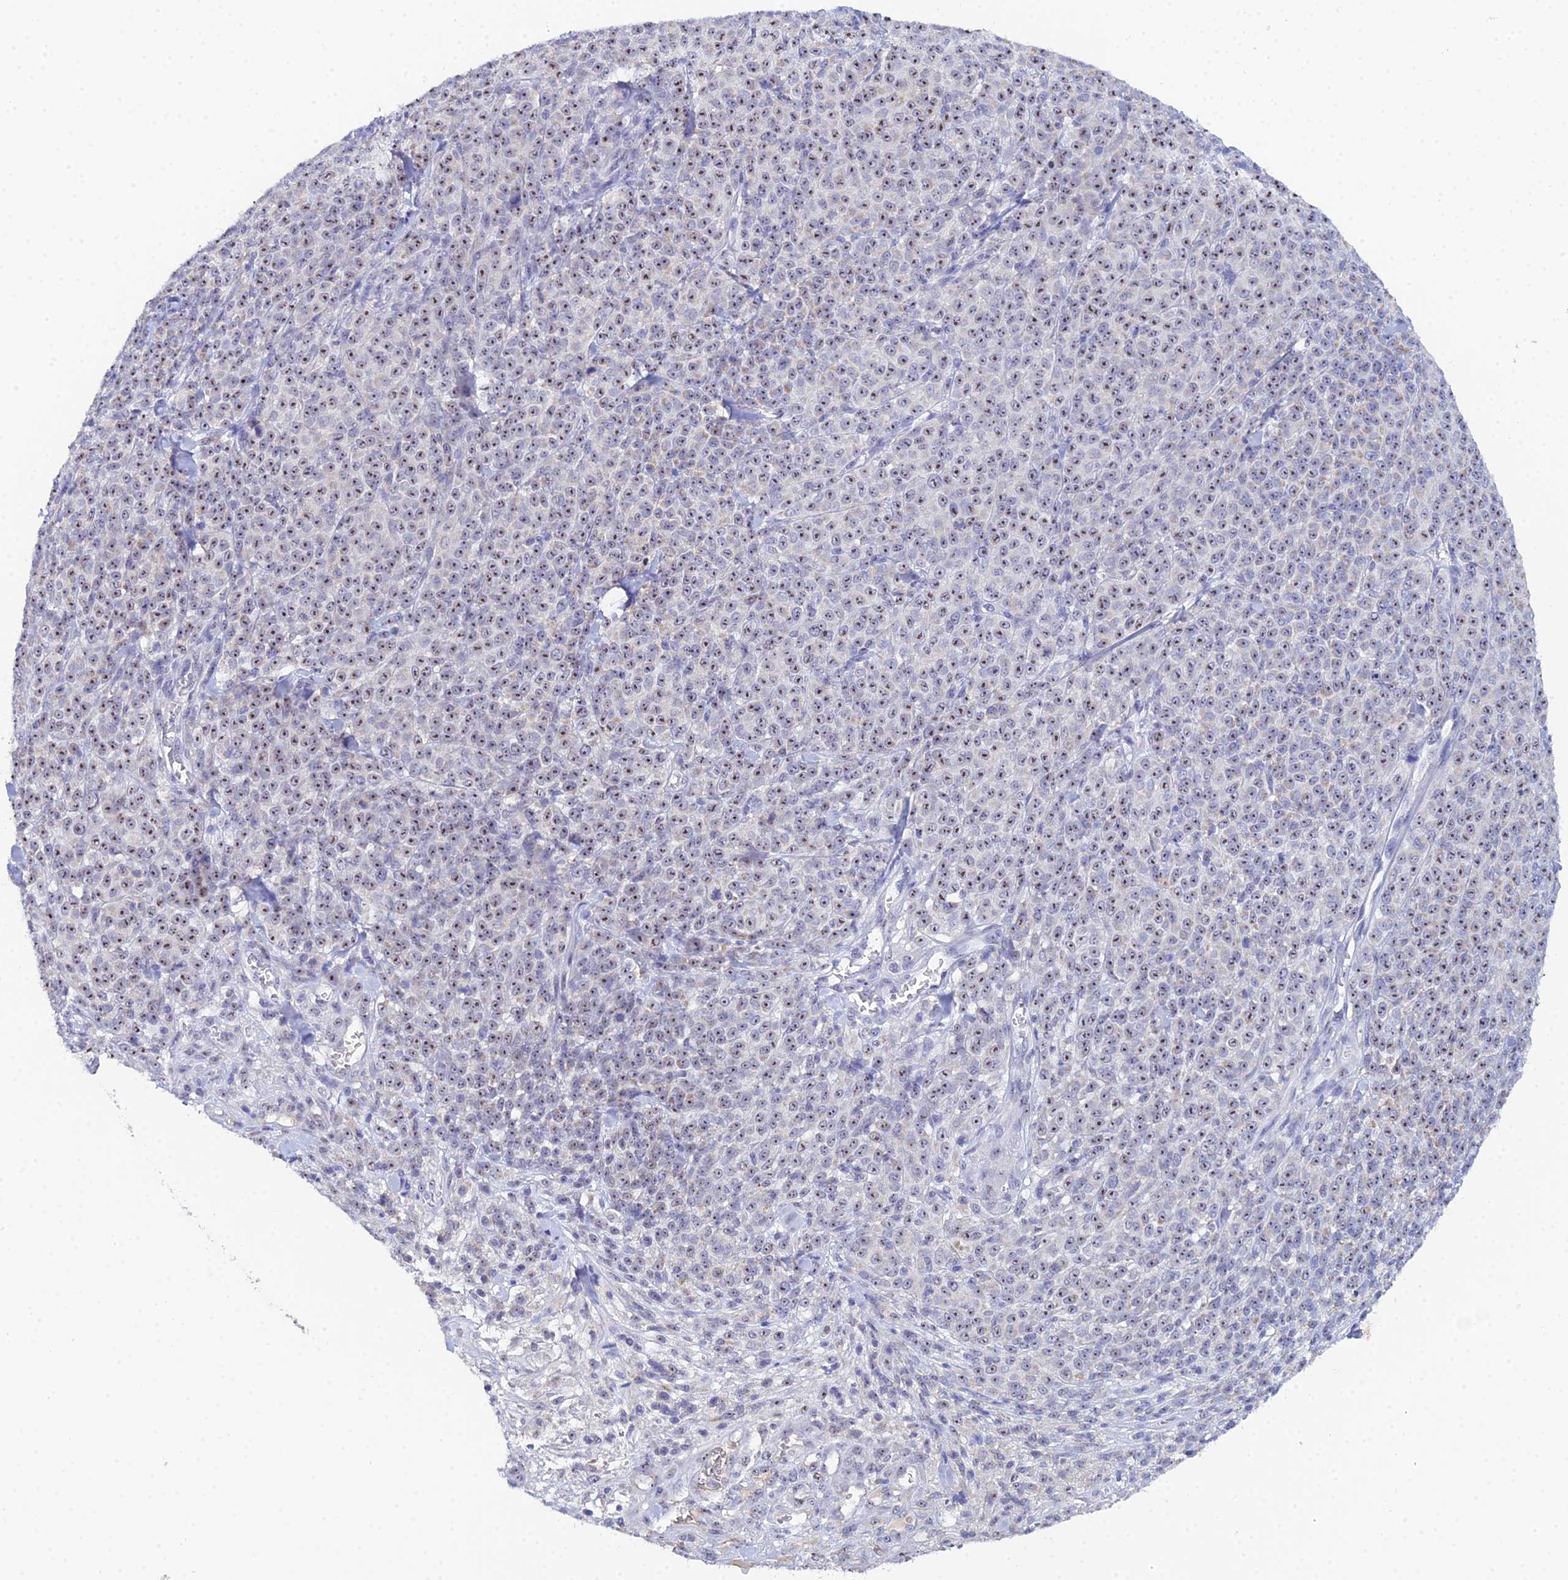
{"staining": {"intensity": "moderate", "quantity": ">75%", "location": "nuclear"}, "tissue": "melanoma", "cell_type": "Tumor cells", "image_type": "cancer", "snomed": [{"axis": "morphology", "description": "Normal tissue, NOS"}, {"axis": "morphology", "description": "Malignant melanoma, NOS"}, {"axis": "topography", "description": "Skin"}], "caption": "An image of human melanoma stained for a protein shows moderate nuclear brown staining in tumor cells.", "gene": "PLPP4", "patient": {"sex": "female", "age": 34}}